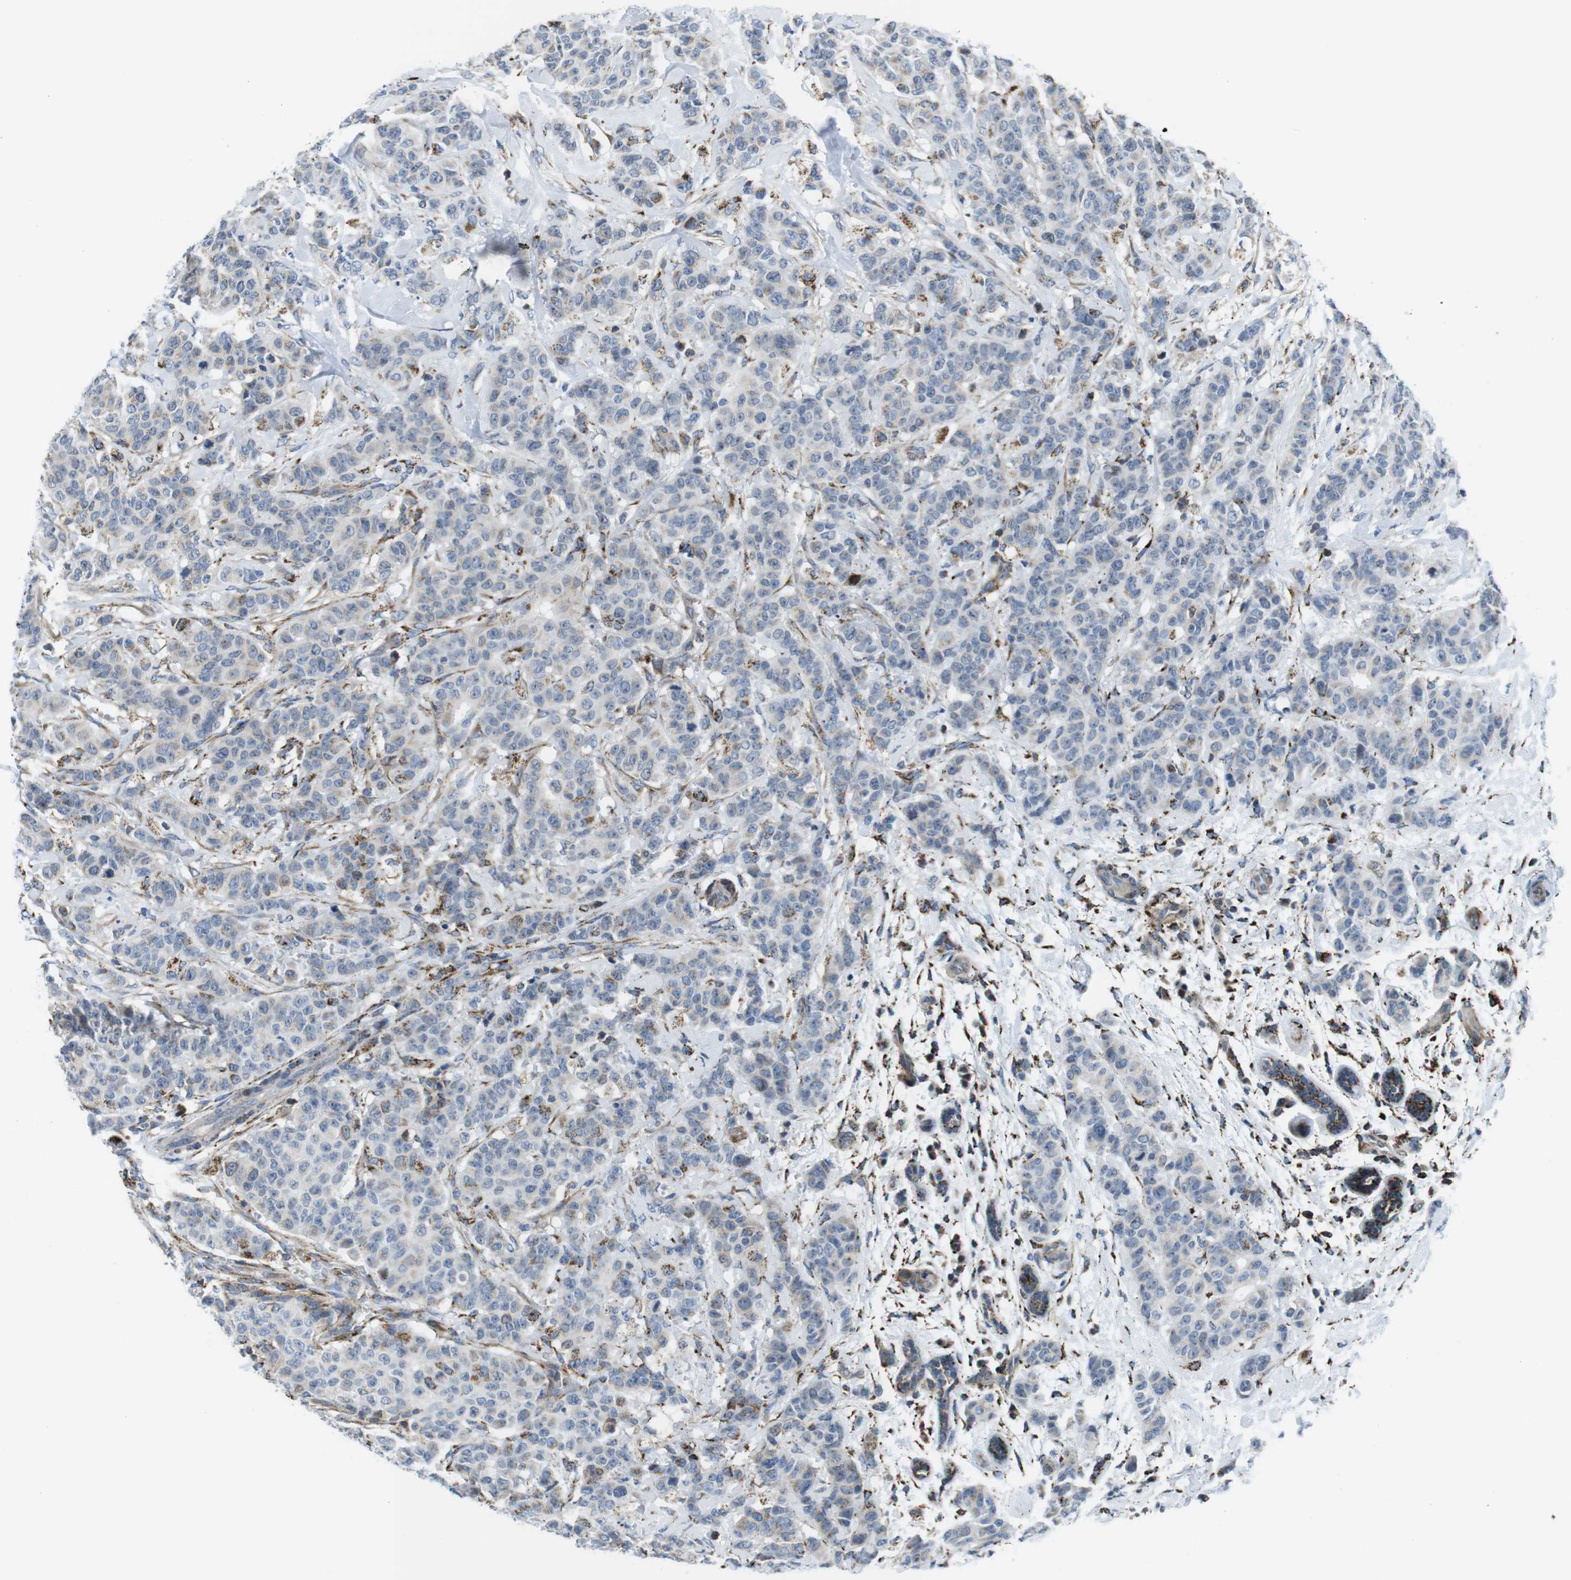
{"staining": {"intensity": "negative", "quantity": "none", "location": "none"}, "tissue": "breast cancer", "cell_type": "Tumor cells", "image_type": "cancer", "snomed": [{"axis": "morphology", "description": "Normal tissue, NOS"}, {"axis": "morphology", "description": "Duct carcinoma"}, {"axis": "topography", "description": "Breast"}], "caption": "An image of breast infiltrating ductal carcinoma stained for a protein reveals no brown staining in tumor cells.", "gene": "KCNE3", "patient": {"sex": "female", "age": 40}}